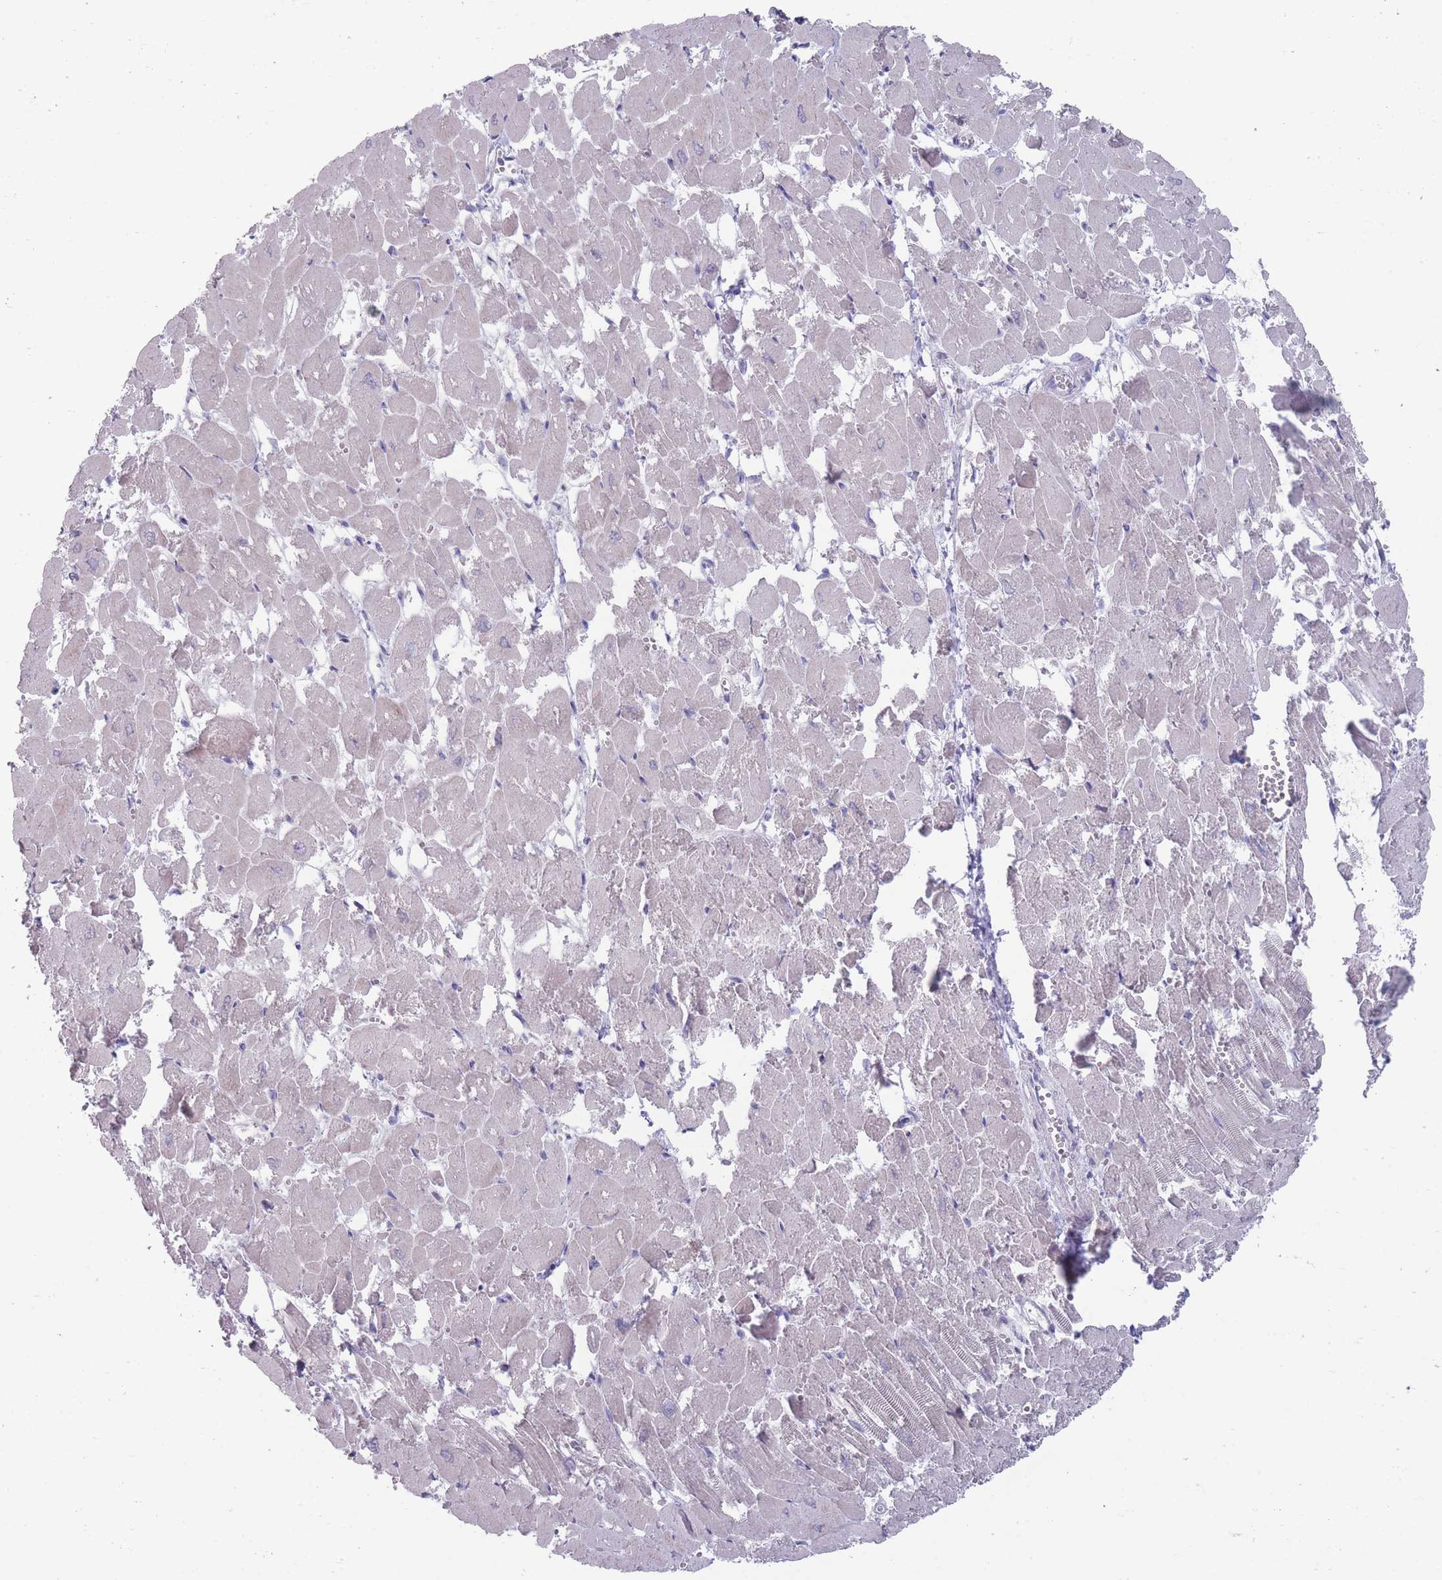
{"staining": {"intensity": "negative", "quantity": "none", "location": "none"}, "tissue": "heart muscle", "cell_type": "Cardiomyocytes", "image_type": "normal", "snomed": [{"axis": "morphology", "description": "Normal tissue, NOS"}, {"axis": "topography", "description": "Heart"}], "caption": "IHC image of unremarkable heart muscle: human heart muscle stained with DAB exhibits no significant protein positivity in cardiomyocytes. The staining is performed using DAB (3,3'-diaminobenzidine) brown chromogen with nuclei counter-stained in using hematoxylin.", "gene": "PAIP2B", "patient": {"sex": "male", "age": 54}}